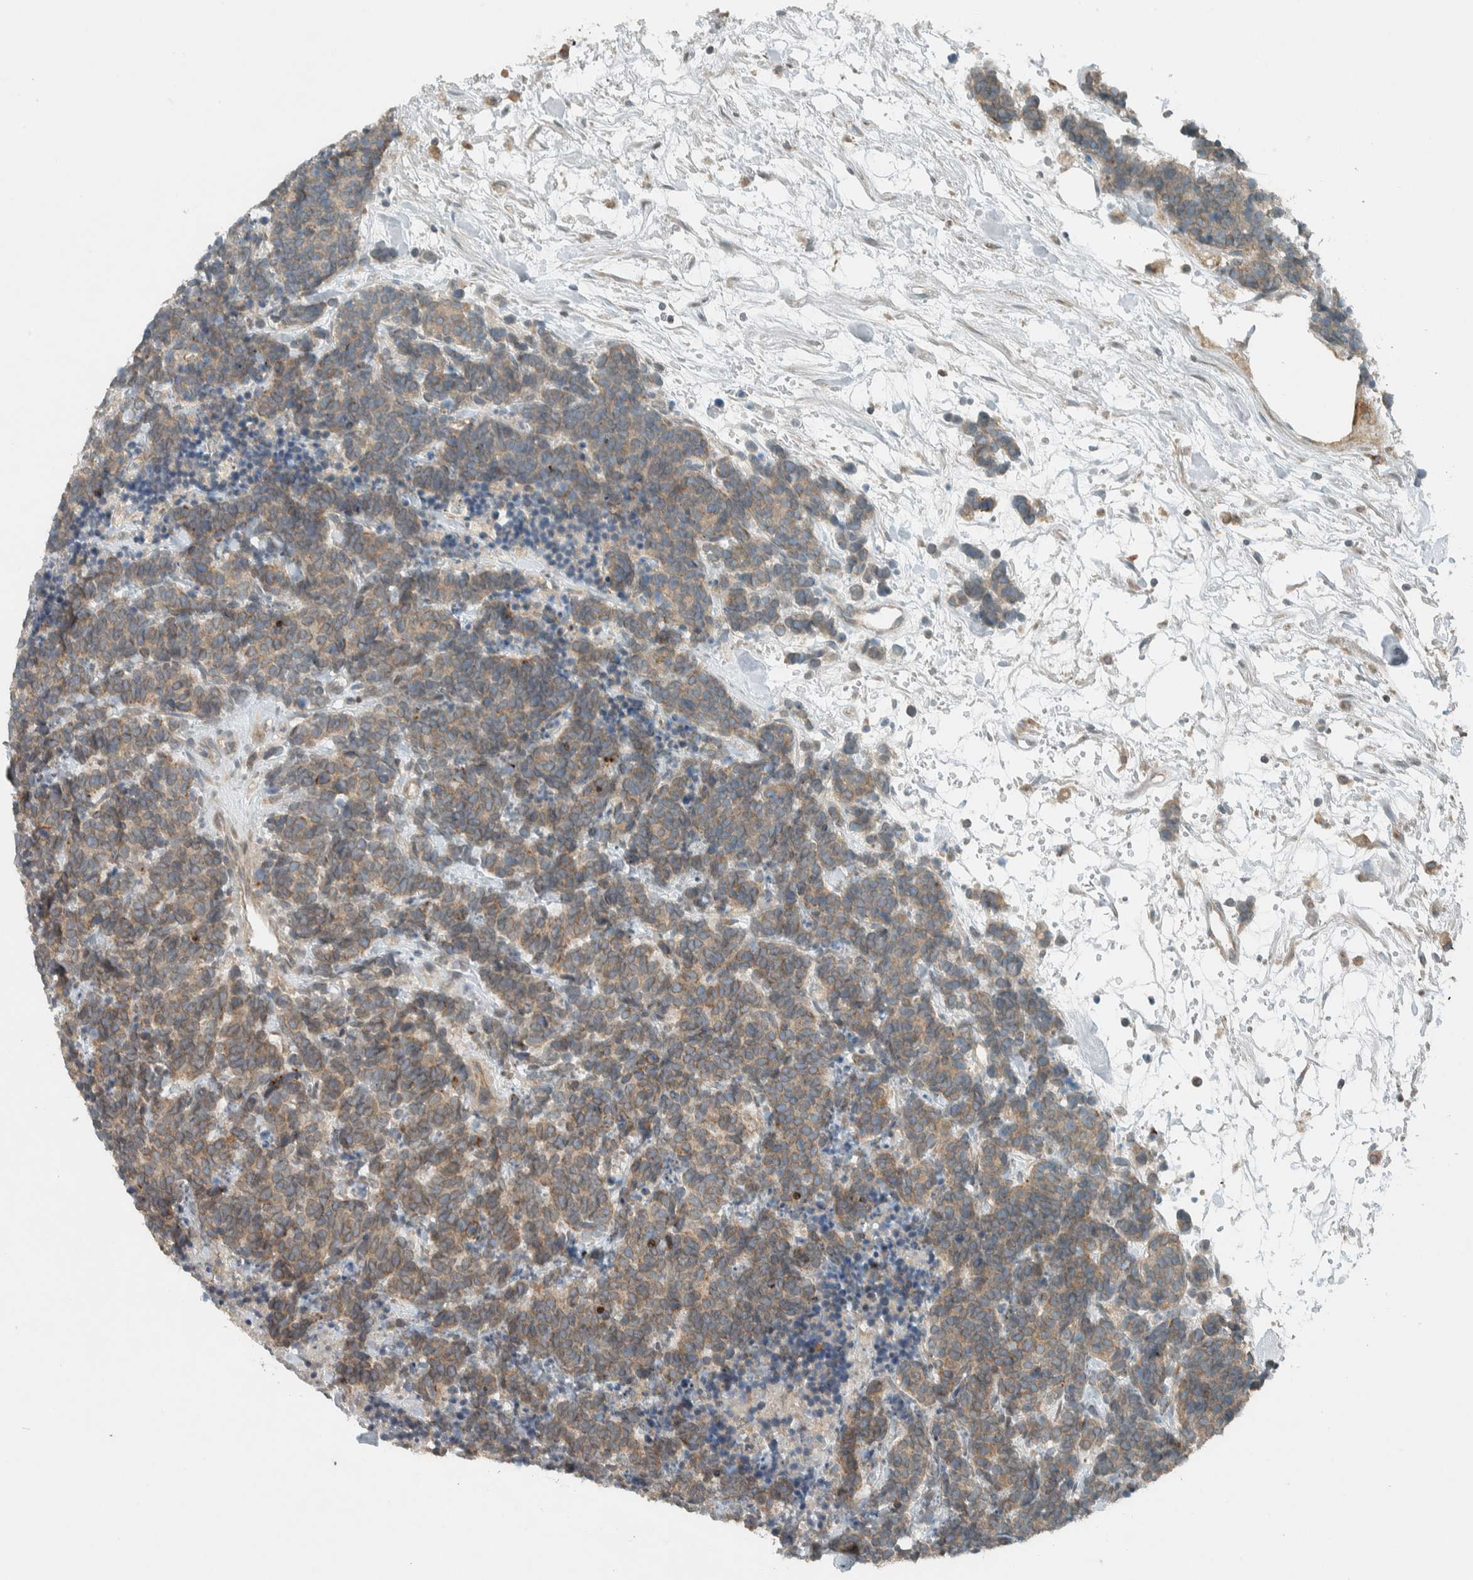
{"staining": {"intensity": "weak", "quantity": ">75%", "location": "cytoplasmic/membranous"}, "tissue": "carcinoid", "cell_type": "Tumor cells", "image_type": "cancer", "snomed": [{"axis": "morphology", "description": "Carcinoma, NOS"}, {"axis": "morphology", "description": "Carcinoid, malignant, NOS"}, {"axis": "topography", "description": "Urinary bladder"}], "caption": "The histopathology image exhibits staining of carcinoid, revealing weak cytoplasmic/membranous protein expression (brown color) within tumor cells.", "gene": "SEL1L", "patient": {"sex": "male", "age": 57}}